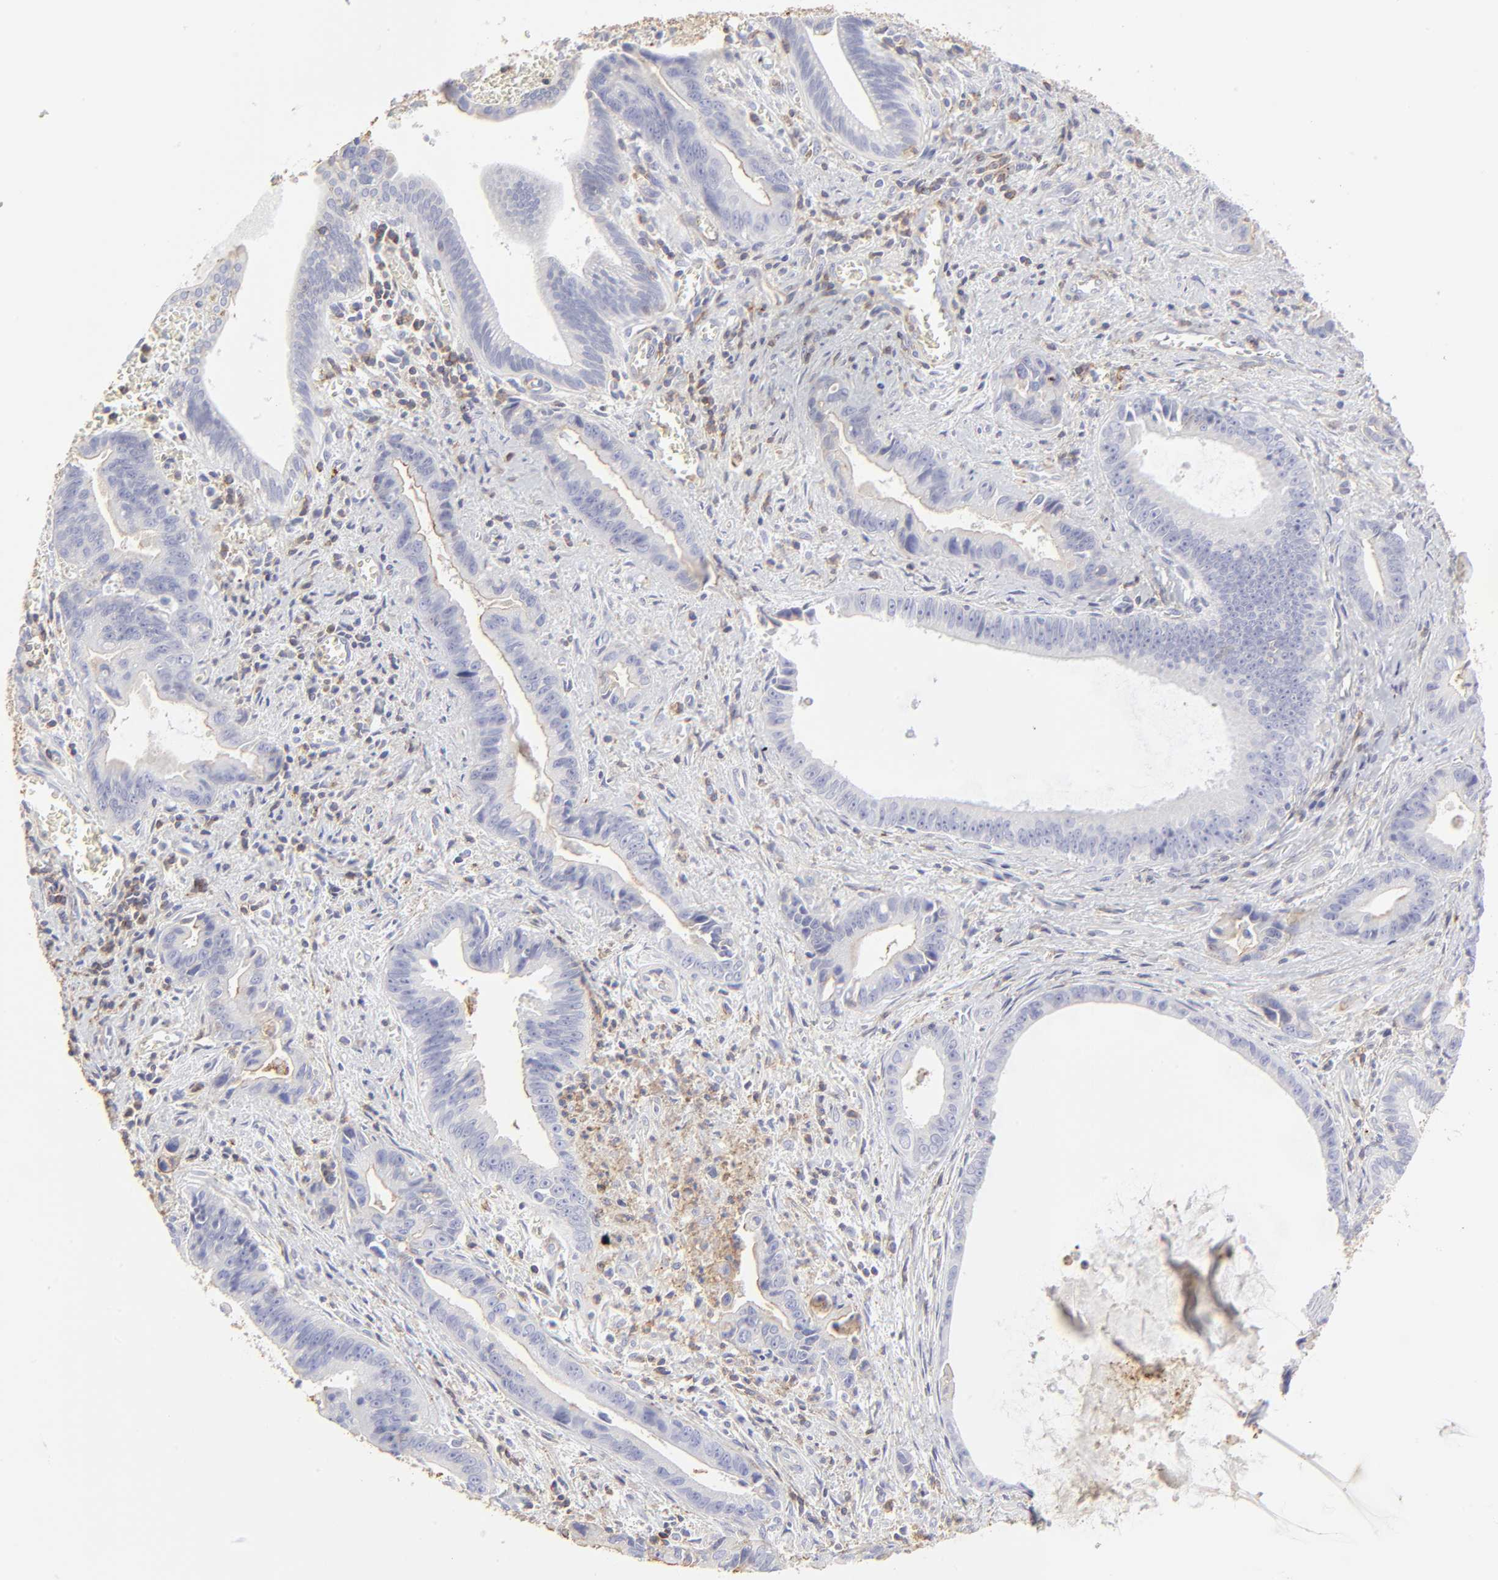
{"staining": {"intensity": "negative", "quantity": "none", "location": "none"}, "tissue": "liver cancer", "cell_type": "Tumor cells", "image_type": "cancer", "snomed": [{"axis": "morphology", "description": "Cholangiocarcinoma"}, {"axis": "topography", "description": "Liver"}], "caption": "An IHC image of liver cholangiocarcinoma is shown. There is no staining in tumor cells of liver cholangiocarcinoma.", "gene": "ANXA6", "patient": {"sex": "female", "age": 55}}